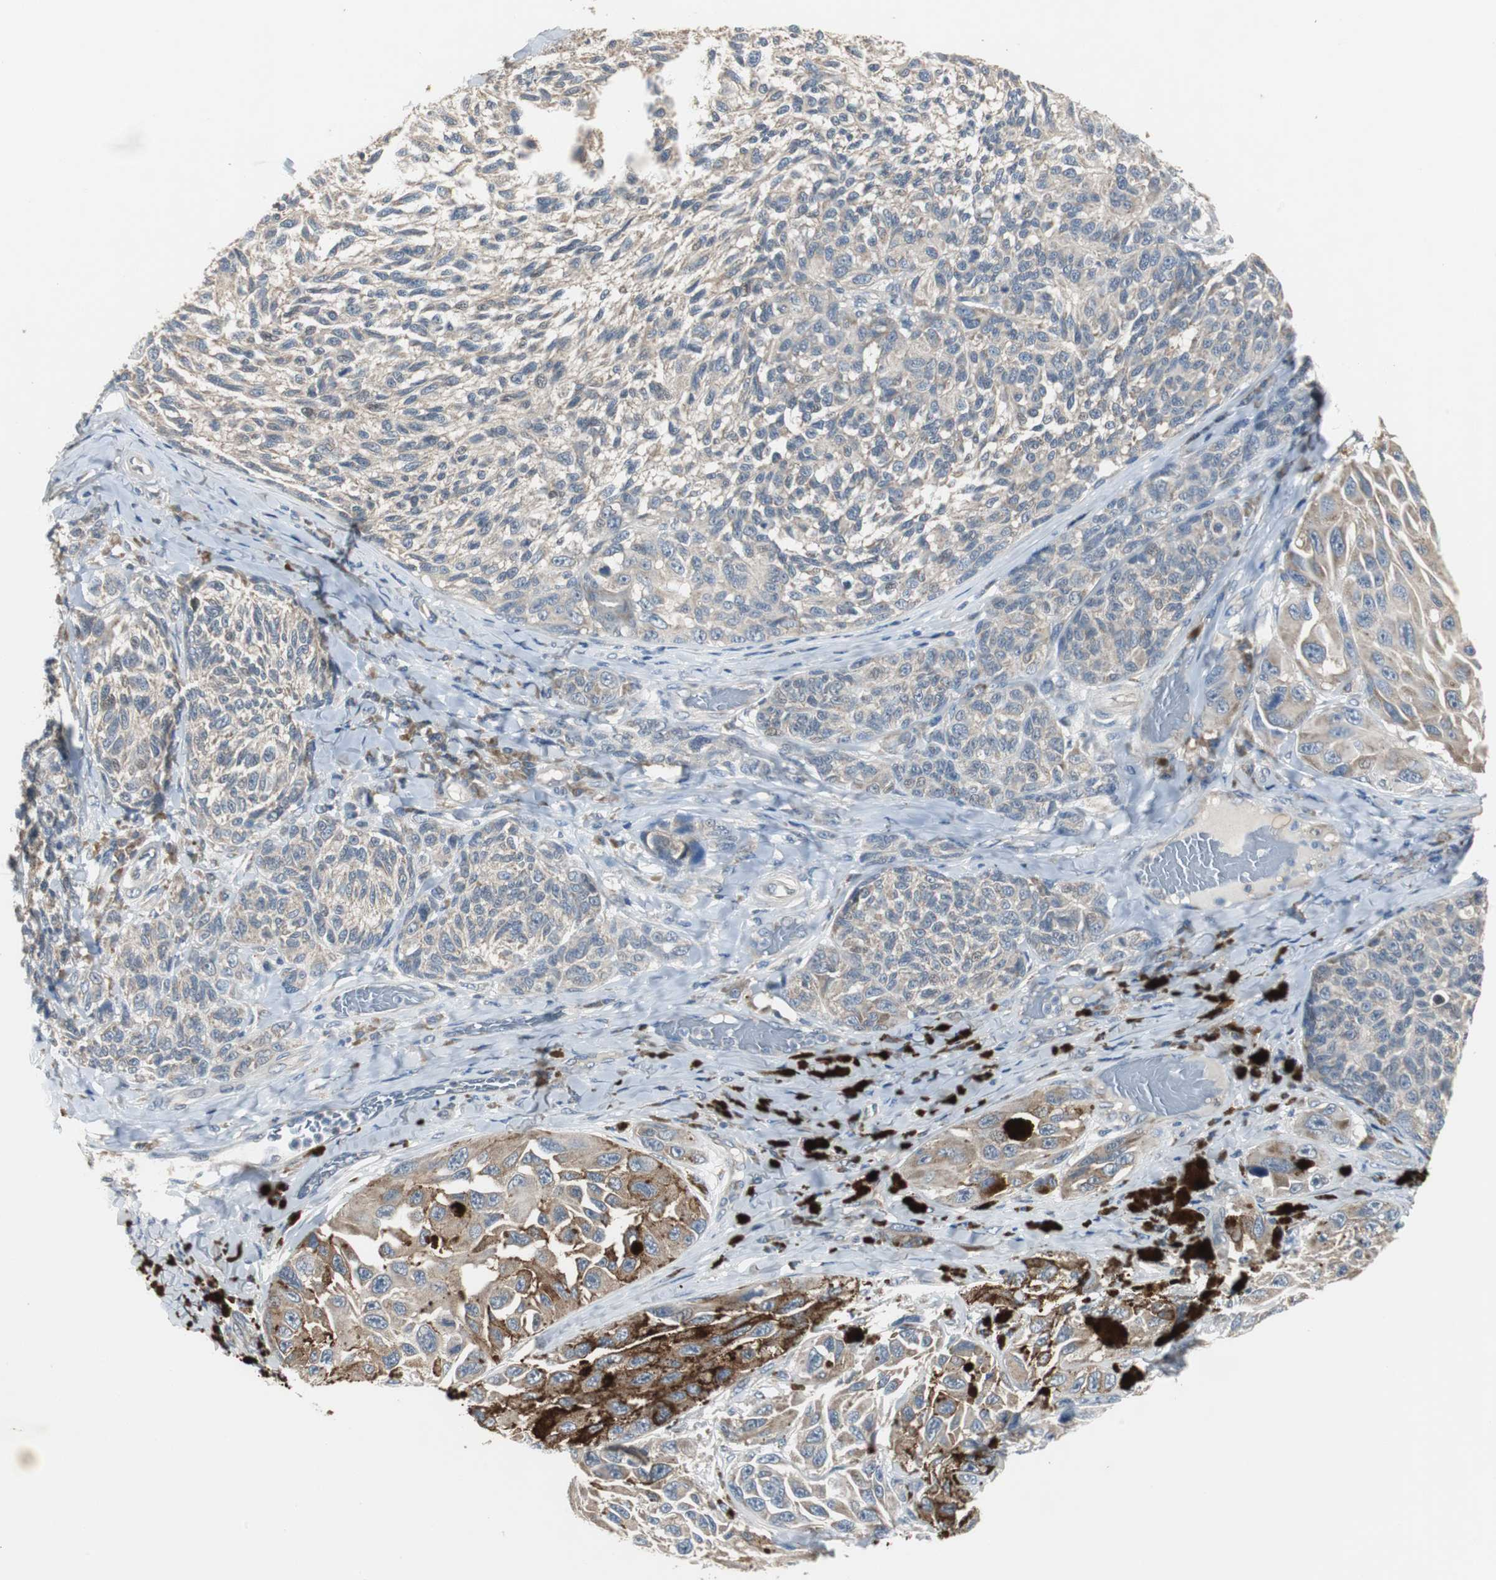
{"staining": {"intensity": "weak", "quantity": ">75%", "location": "cytoplasmic/membranous"}, "tissue": "melanoma", "cell_type": "Tumor cells", "image_type": "cancer", "snomed": [{"axis": "morphology", "description": "Malignant melanoma, NOS"}, {"axis": "topography", "description": "Skin"}], "caption": "Weak cytoplasmic/membranous expression is identified in approximately >75% of tumor cells in malignant melanoma. Immunohistochemistry (ihc) stains the protein of interest in brown and the nuclei are stained blue.", "gene": "MYT1", "patient": {"sex": "female", "age": 73}}